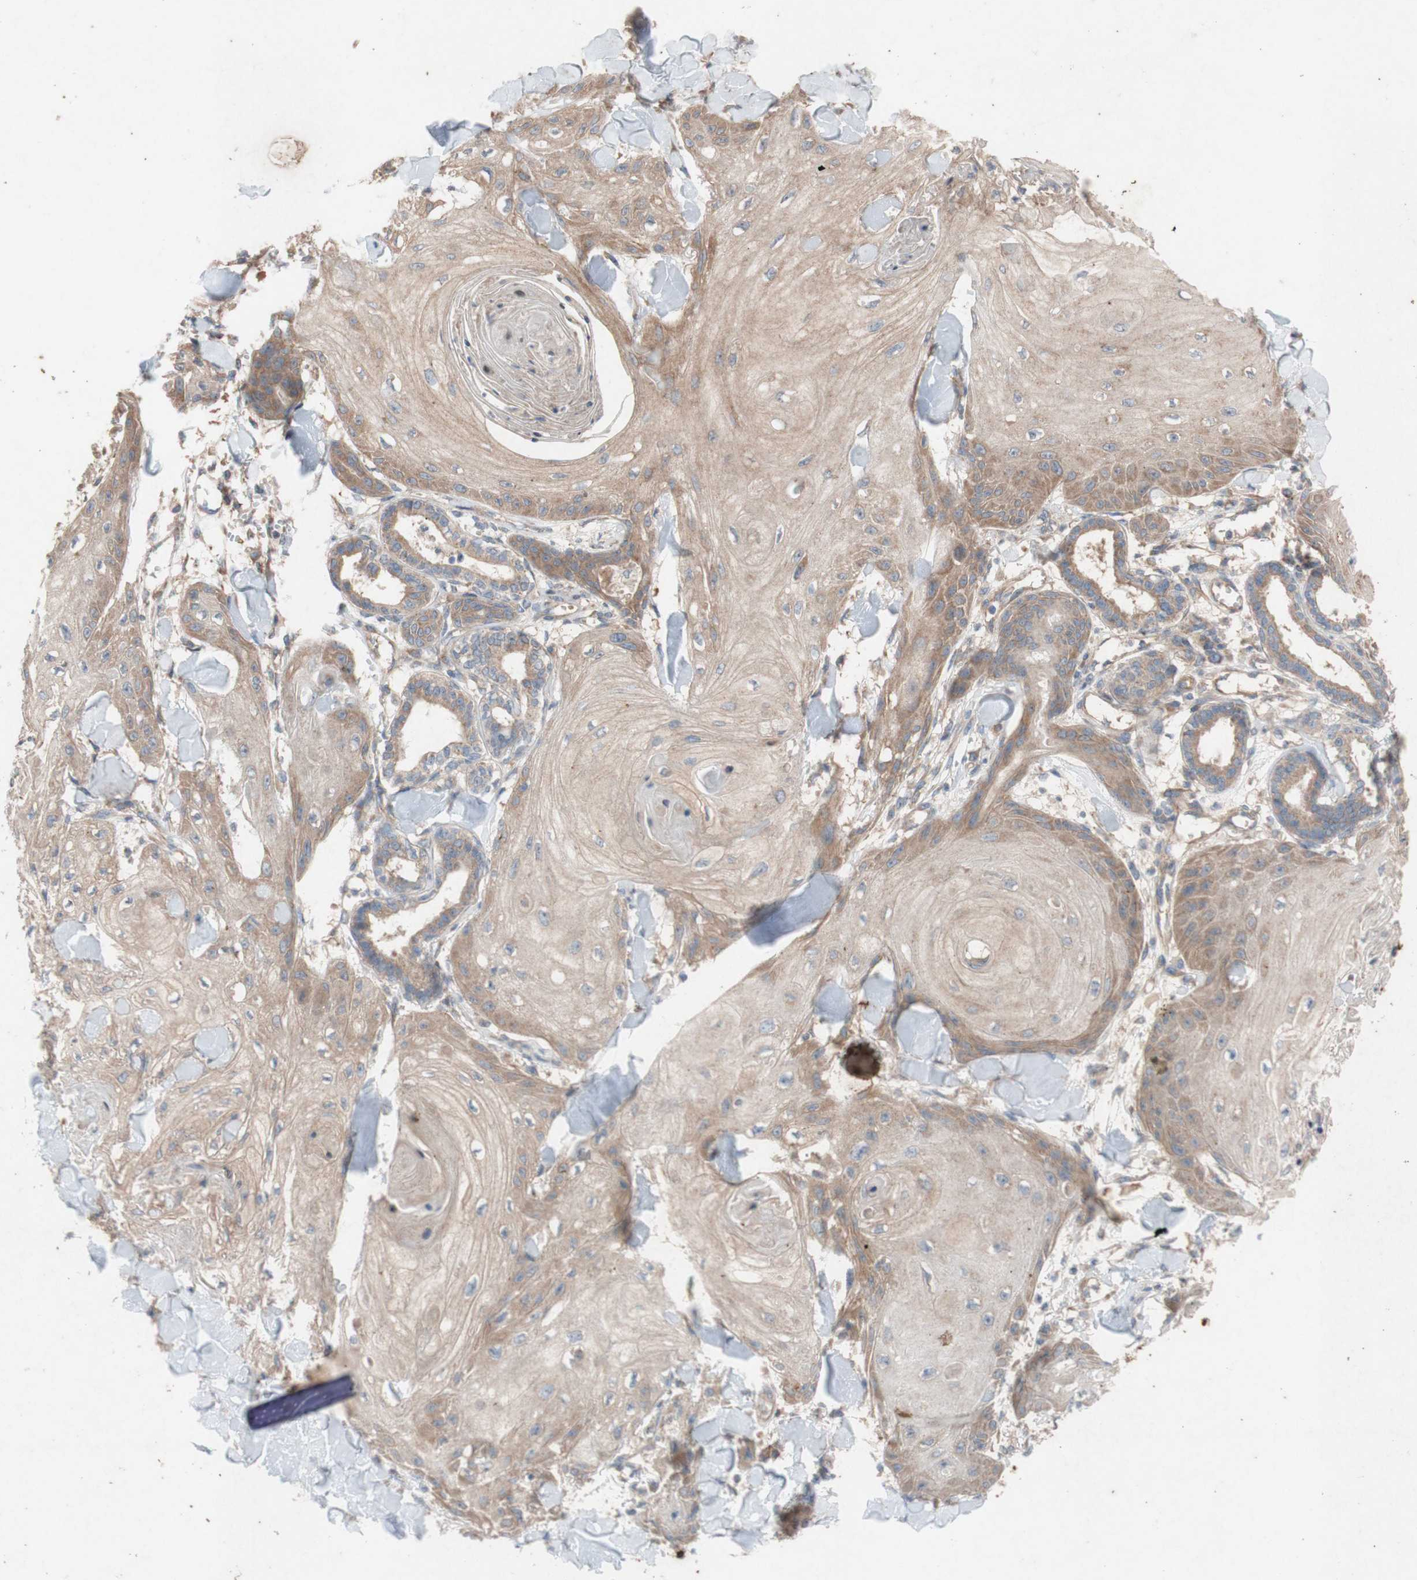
{"staining": {"intensity": "moderate", "quantity": ">75%", "location": "cytoplasmic/membranous"}, "tissue": "skin cancer", "cell_type": "Tumor cells", "image_type": "cancer", "snomed": [{"axis": "morphology", "description": "Squamous cell carcinoma, NOS"}, {"axis": "topography", "description": "Skin"}], "caption": "Skin cancer (squamous cell carcinoma) was stained to show a protein in brown. There is medium levels of moderate cytoplasmic/membranous staining in approximately >75% of tumor cells.", "gene": "TST", "patient": {"sex": "male", "age": 74}}